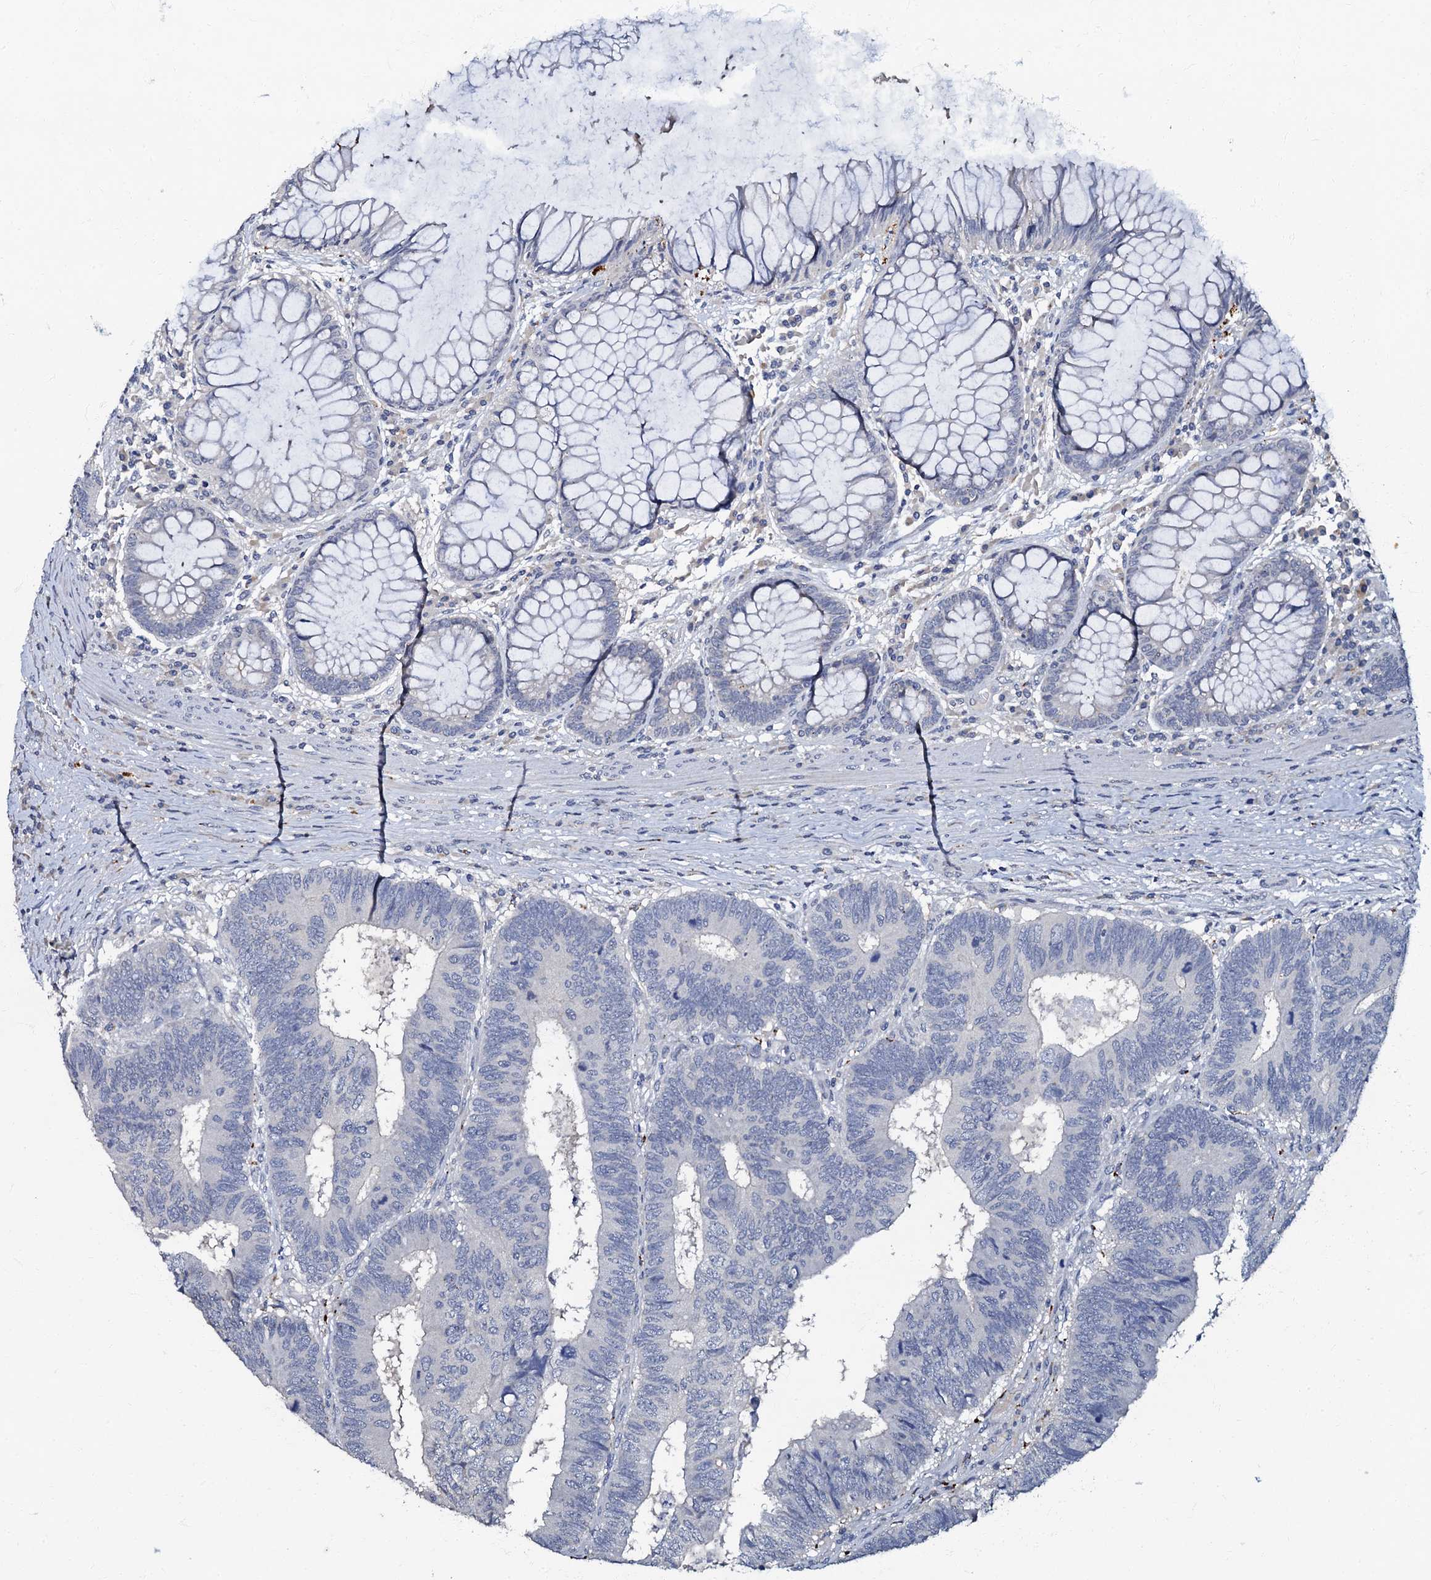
{"staining": {"intensity": "negative", "quantity": "none", "location": "none"}, "tissue": "colorectal cancer", "cell_type": "Tumor cells", "image_type": "cancer", "snomed": [{"axis": "morphology", "description": "Adenocarcinoma, NOS"}, {"axis": "topography", "description": "Colon"}], "caption": "Immunohistochemical staining of human adenocarcinoma (colorectal) exhibits no significant expression in tumor cells.", "gene": "OLAH", "patient": {"sex": "female", "age": 67}}